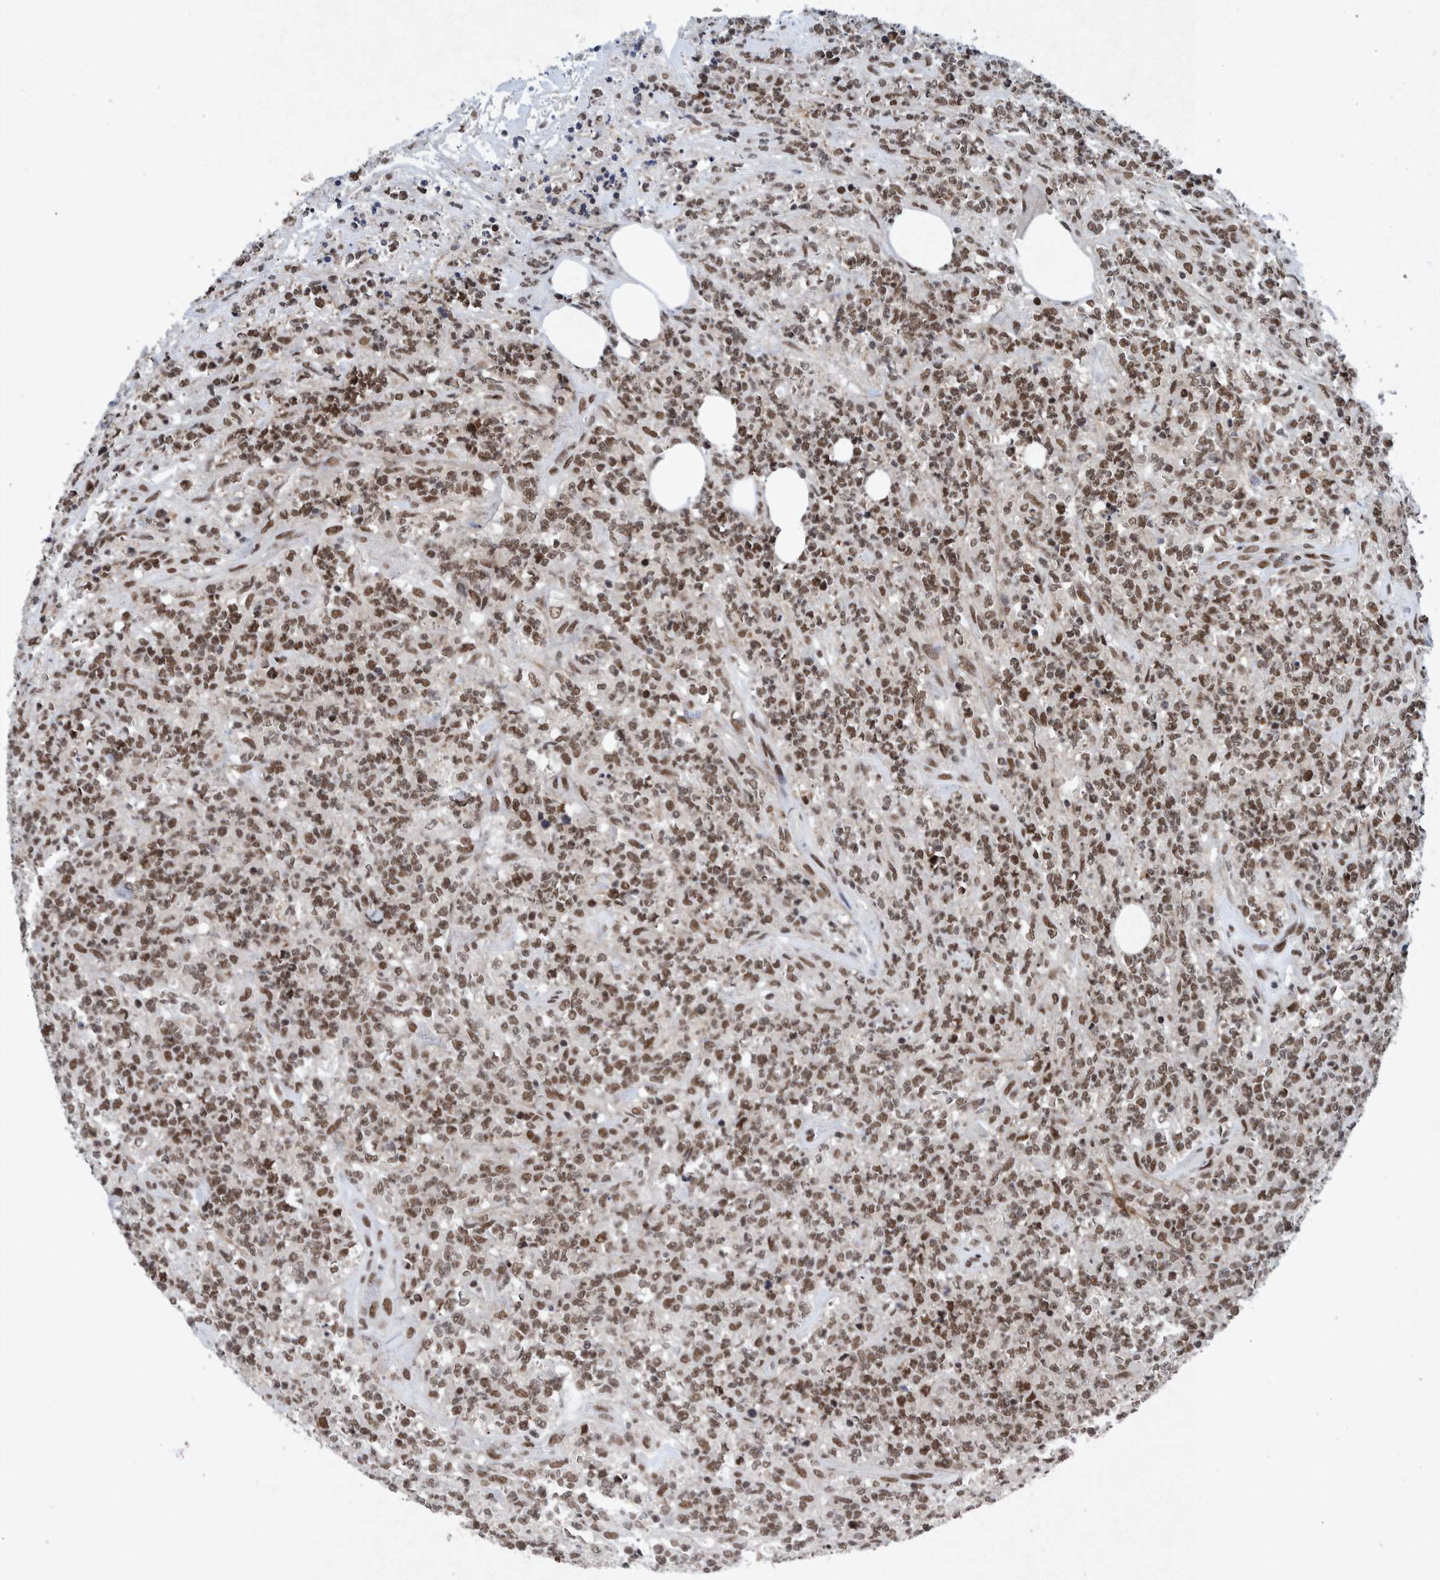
{"staining": {"intensity": "moderate", "quantity": ">75%", "location": "nuclear"}, "tissue": "lymphoma", "cell_type": "Tumor cells", "image_type": "cancer", "snomed": [{"axis": "morphology", "description": "Malignant lymphoma, non-Hodgkin's type, High grade"}, {"axis": "topography", "description": "Soft tissue"}], "caption": "A medium amount of moderate nuclear staining is seen in about >75% of tumor cells in lymphoma tissue.", "gene": "TAF10", "patient": {"sex": "male", "age": 18}}